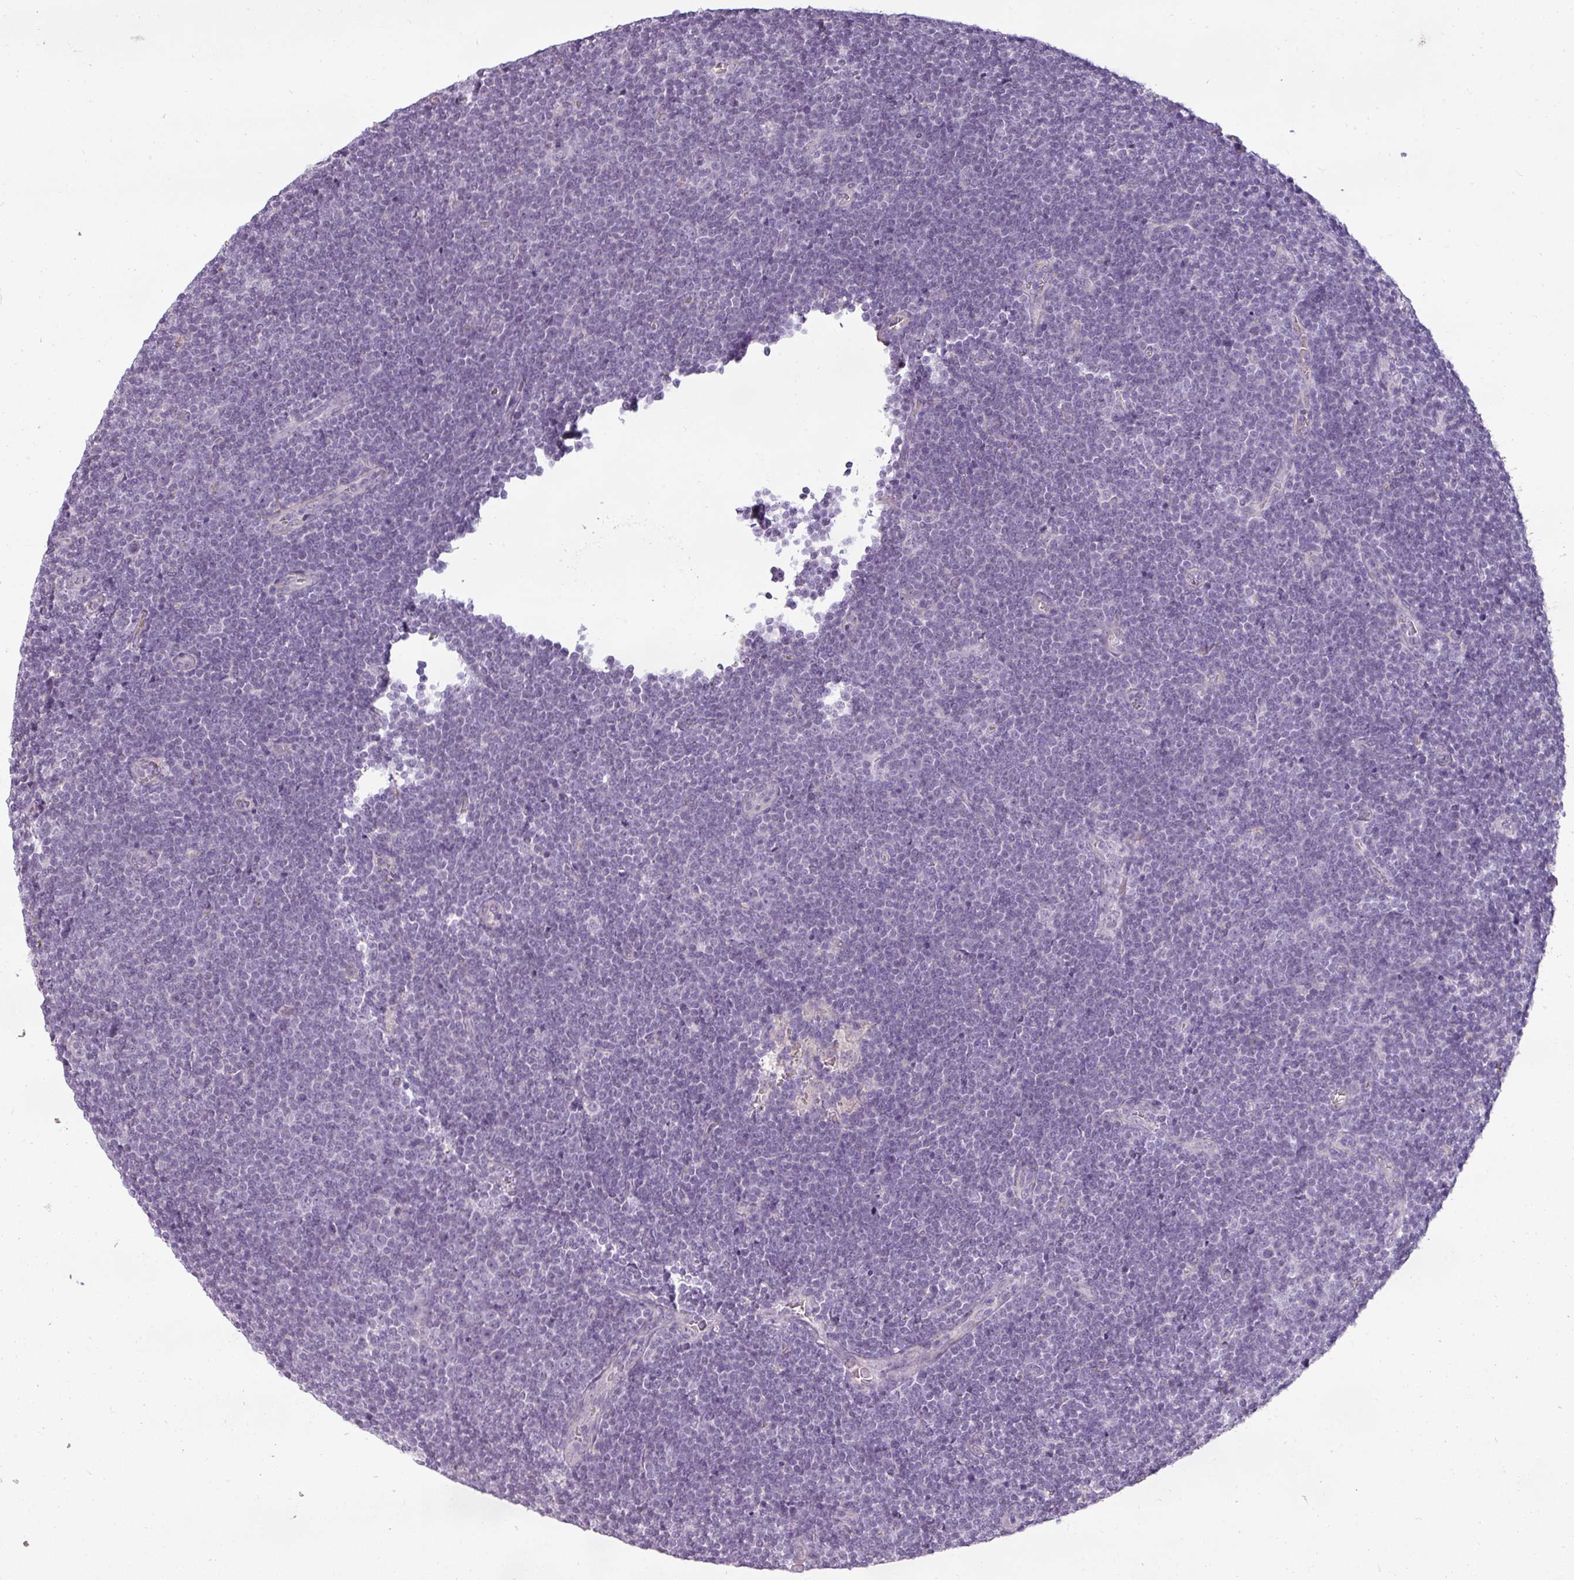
{"staining": {"intensity": "negative", "quantity": "none", "location": "none"}, "tissue": "lymphoma", "cell_type": "Tumor cells", "image_type": "cancer", "snomed": [{"axis": "morphology", "description": "Malignant lymphoma, non-Hodgkin's type, Low grade"}, {"axis": "topography", "description": "Lymph node"}], "caption": "Tumor cells show no significant protein positivity in lymphoma.", "gene": "ASB1", "patient": {"sex": "male", "age": 48}}